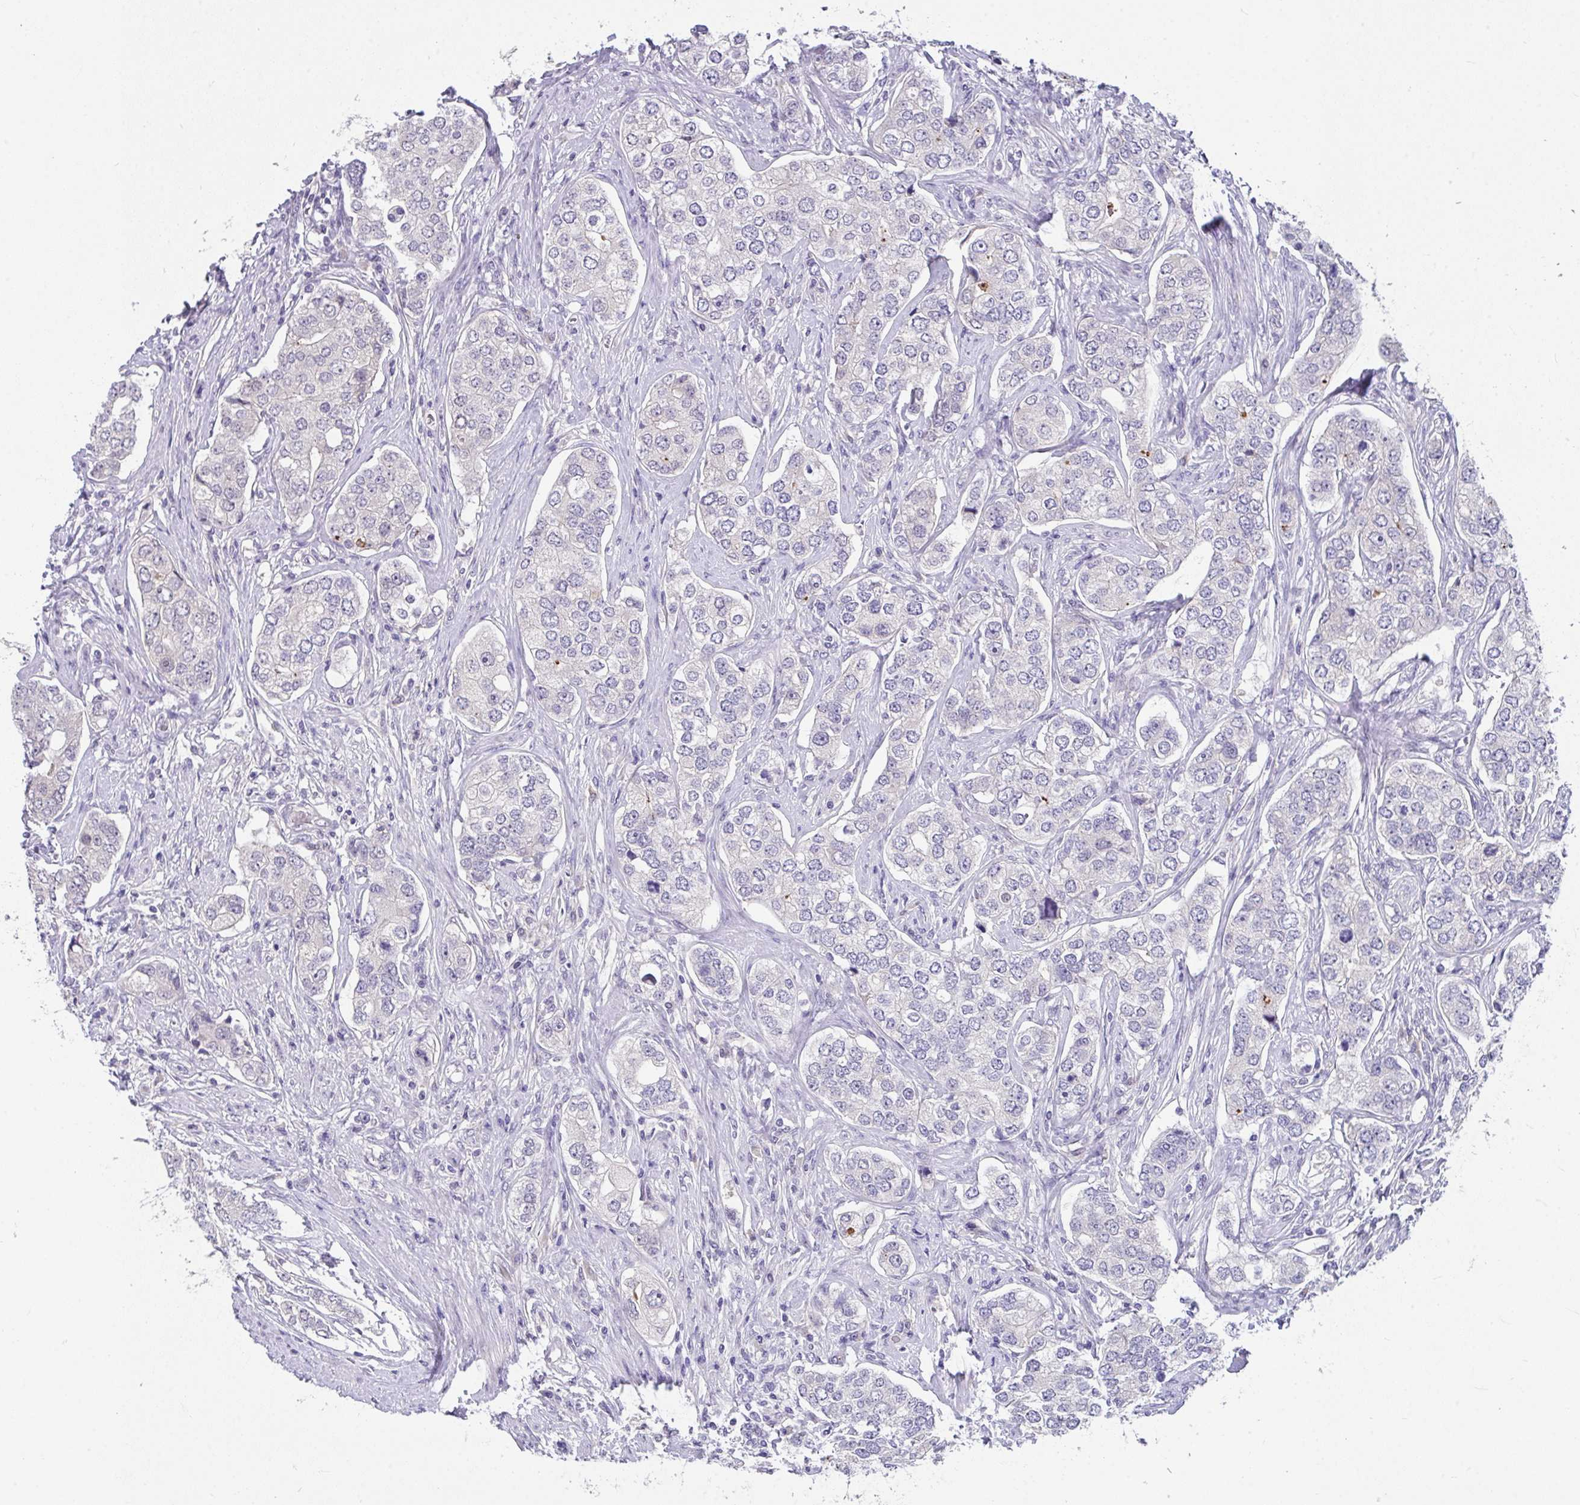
{"staining": {"intensity": "negative", "quantity": "none", "location": "none"}, "tissue": "prostate cancer", "cell_type": "Tumor cells", "image_type": "cancer", "snomed": [{"axis": "morphology", "description": "Adenocarcinoma, High grade"}, {"axis": "topography", "description": "Prostate"}], "caption": "Tumor cells are negative for brown protein staining in prostate adenocarcinoma (high-grade).", "gene": "GLTPD2", "patient": {"sex": "male", "age": 60}}